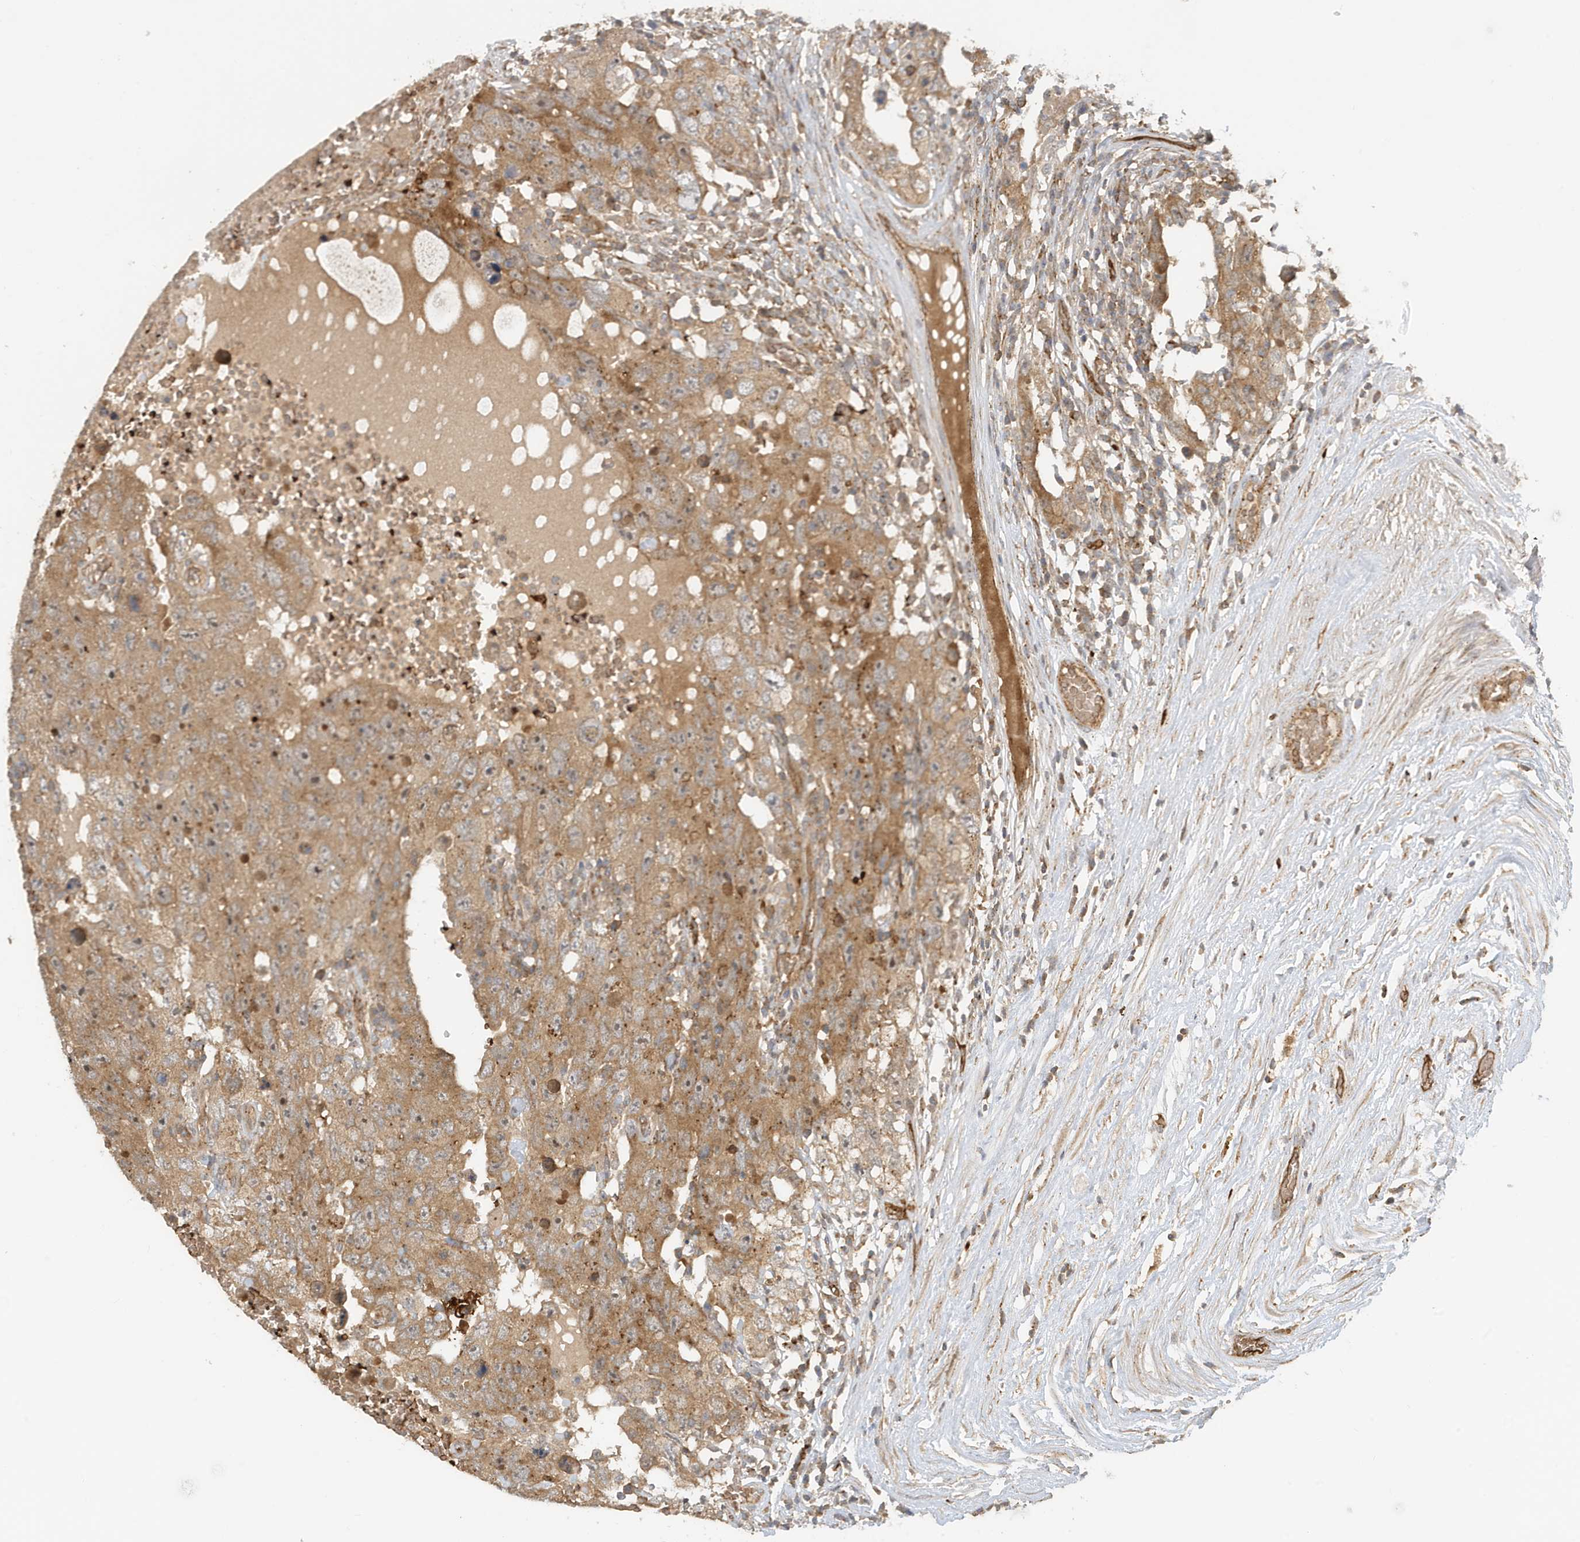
{"staining": {"intensity": "moderate", "quantity": ">75%", "location": "cytoplasmic/membranous"}, "tissue": "testis cancer", "cell_type": "Tumor cells", "image_type": "cancer", "snomed": [{"axis": "morphology", "description": "Carcinoma, Embryonal, NOS"}, {"axis": "topography", "description": "Testis"}], "caption": "IHC histopathology image of human testis cancer (embryonal carcinoma) stained for a protein (brown), which demonstrates medium levels of moderate cytoplasmic/membranous staining in approximately >75% of tumor cells.", "gene": "FYCO1", "patient": {"sex": "male", "age": 26}}